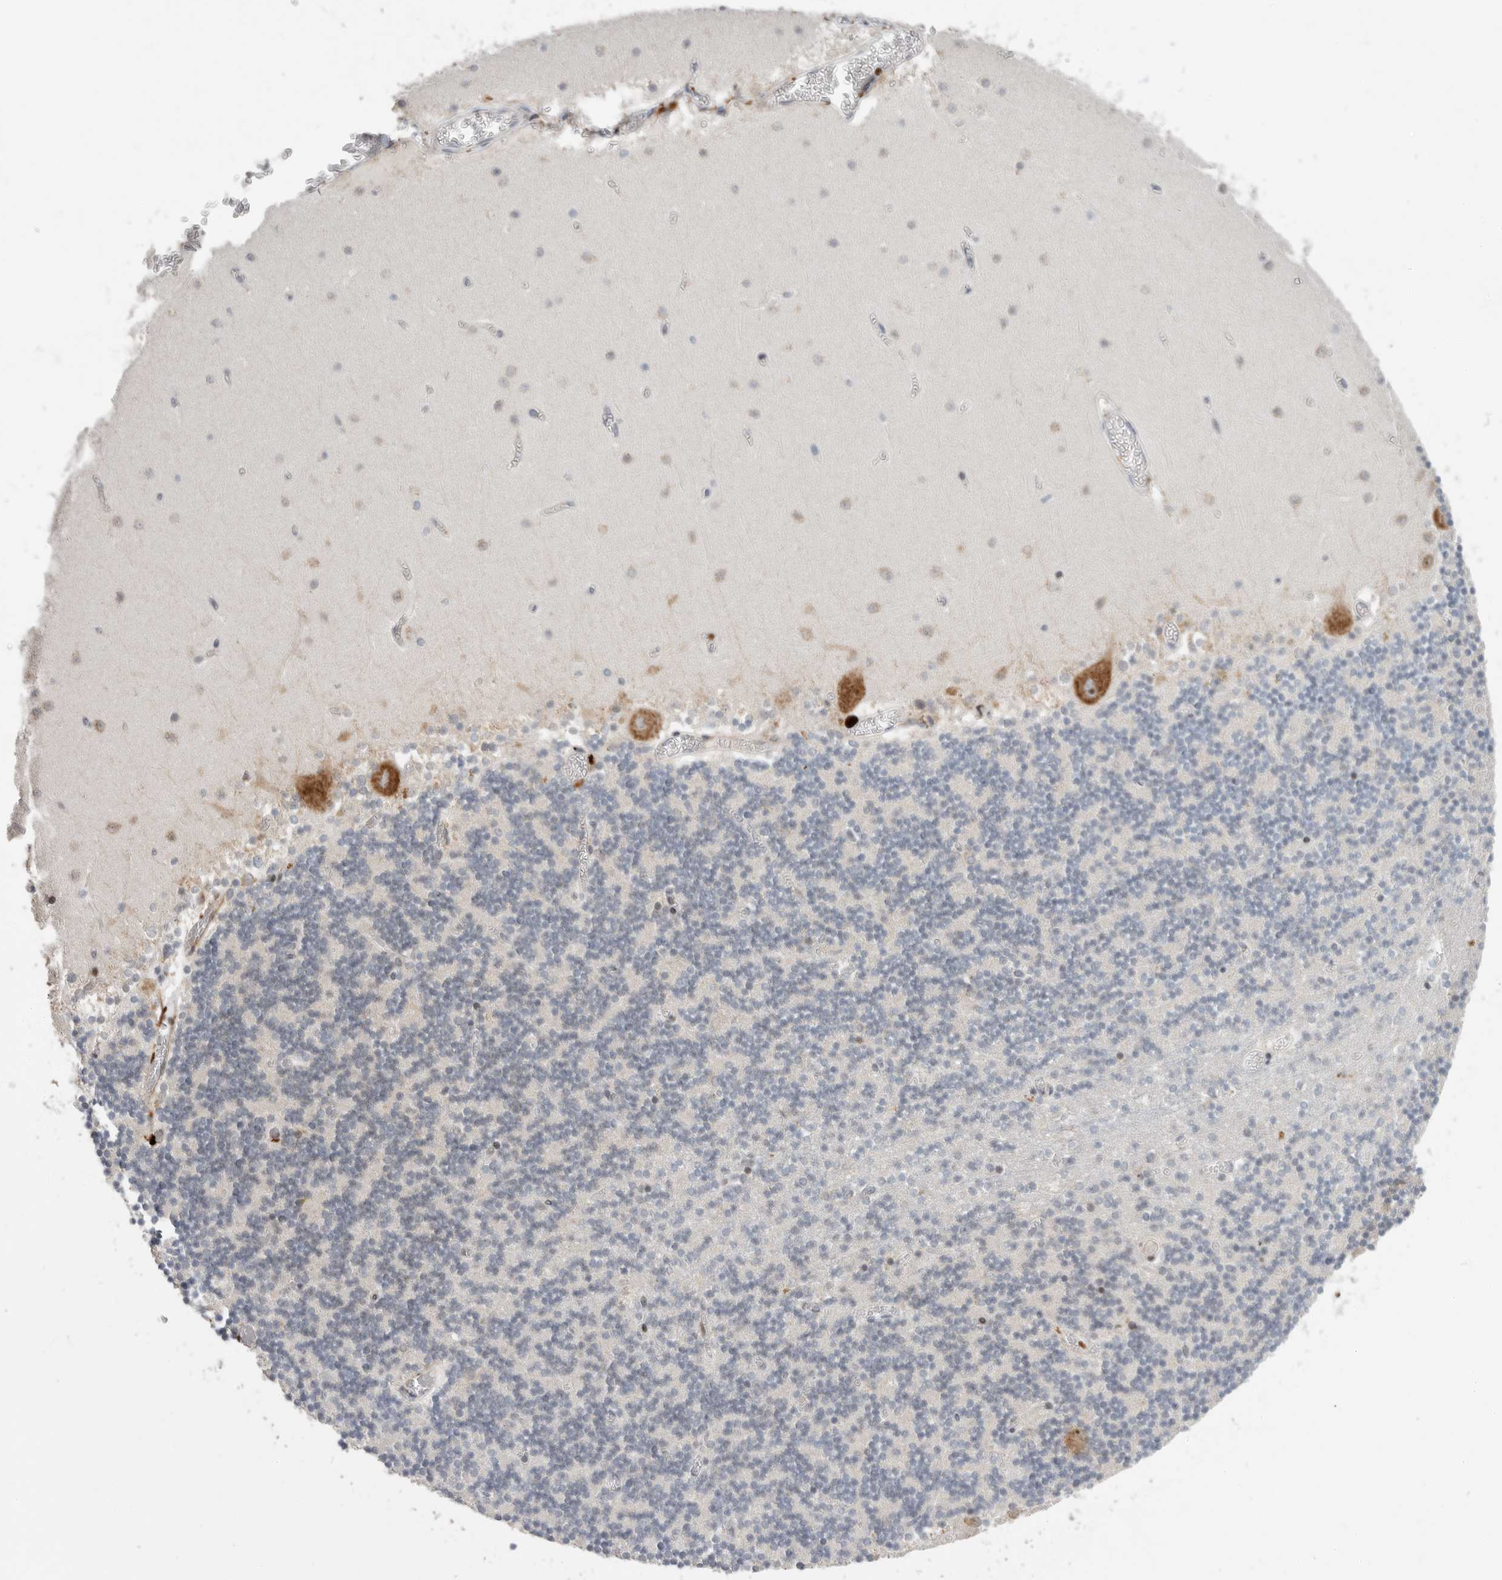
{"staining": {"intensity": "negative", "quantity": "none", "location": "none"}, "tissue": "cerebellum", "cell_type": "Cells in granular layer", "image_type": "normal", "snomed": [{"axis": "morphology", "description": "Normal tissue, NOS"}, {"axis": "topography", "description": "Cerebellum"}], "caption": "The micrograph reveals no staining of cells in granular layer in normal cerebellum.", "gene": "FZD3", "patient": {"sex": "female", "age": 28}}